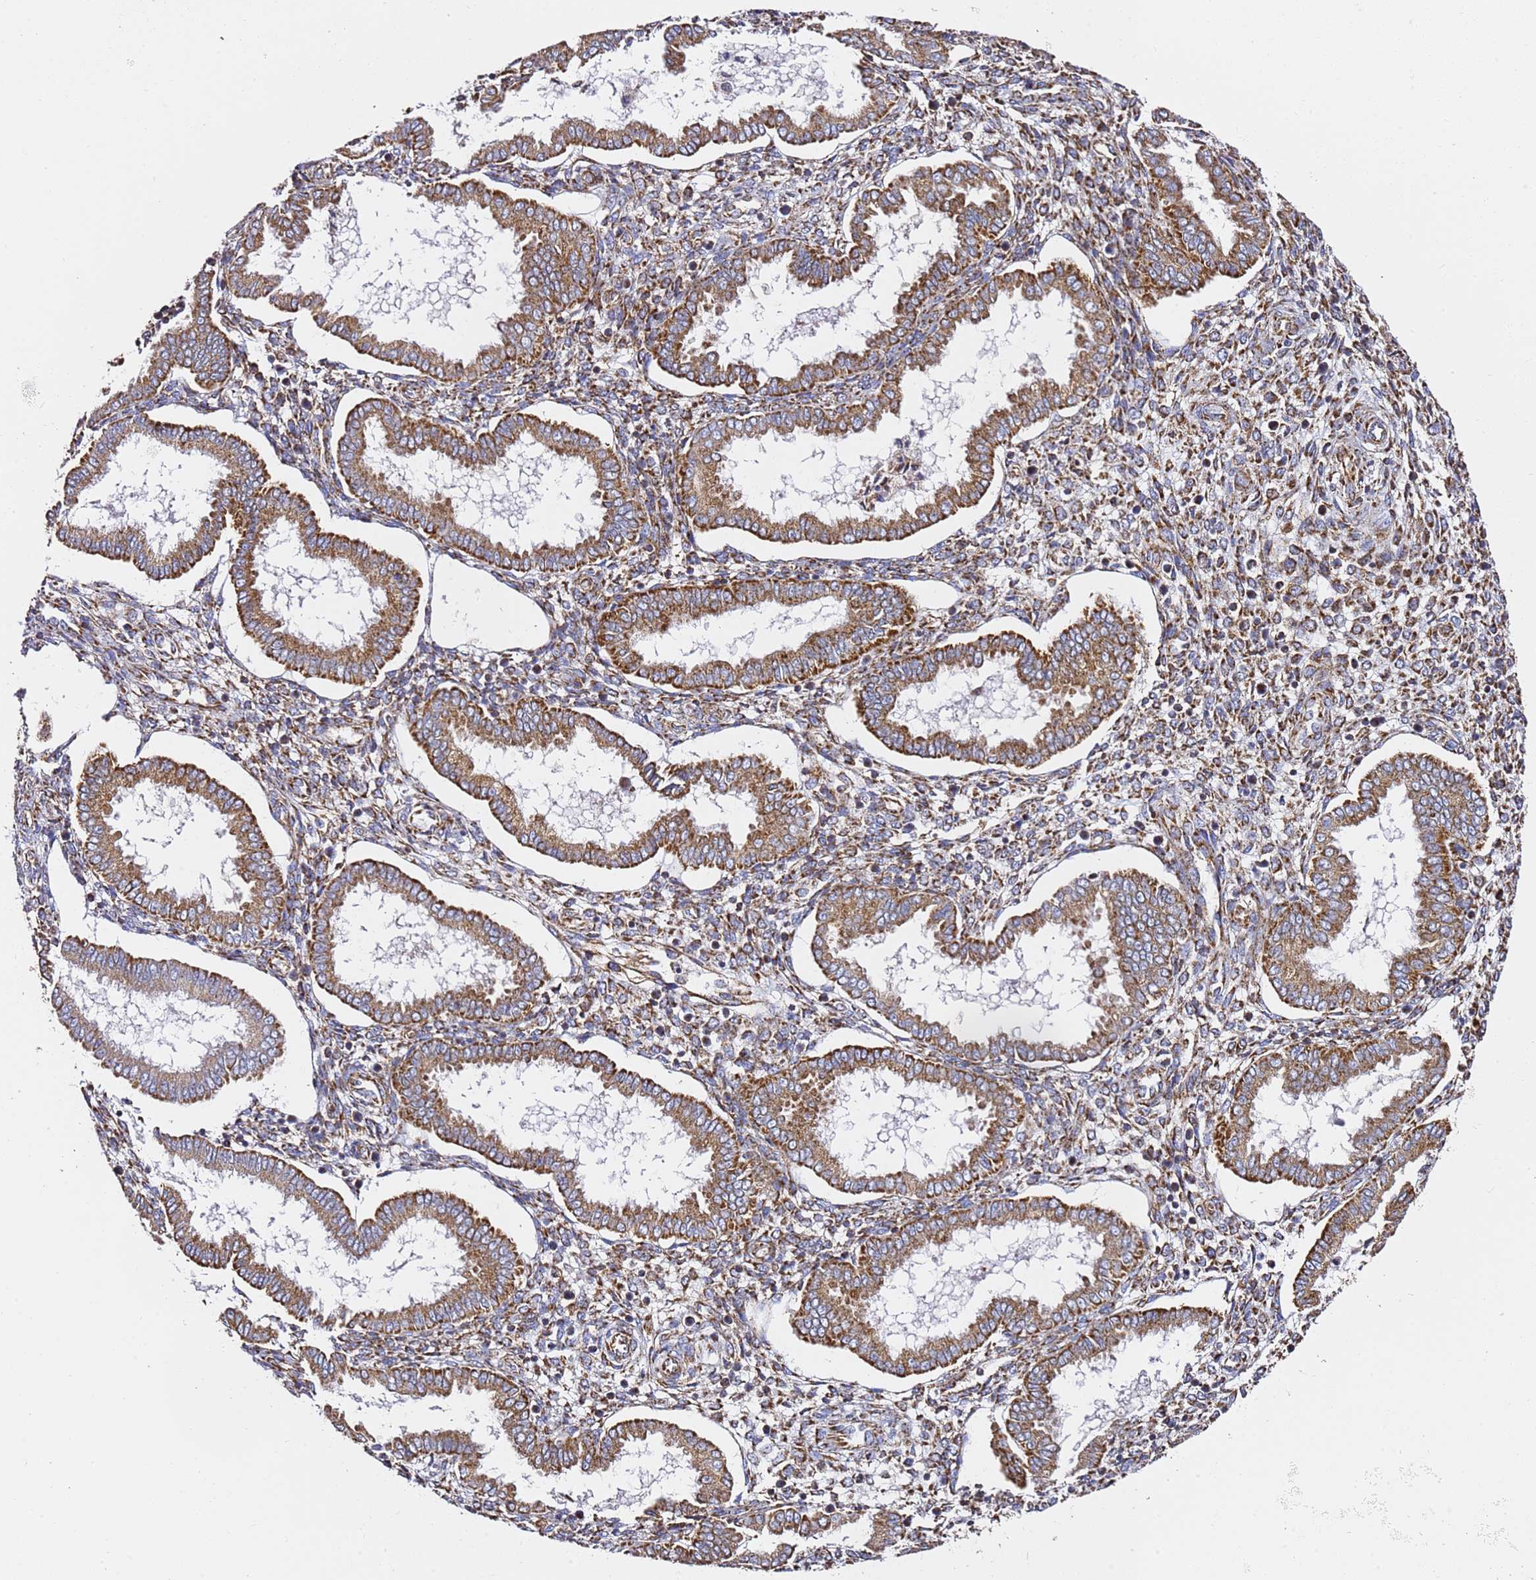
{"staining": {"intensity": "moderate", "quantity": ">75%", "location": "cytoplasmic/membranous"}, "tissue": "endometrium", "cell_type": "Cells in endometrial stroma", "image_type": "normal", "snomed": [{"axis": "morphology", "description": "Normal tissue, NOS"}, {"axis": "topography", "description": "Endometrium"}], "caption": "About >75% of cells in endometrial stroma in normal endometrium demonstrate moderate cytoplasmic/membranous protein positivity as visualized by brown immunohistochemical staining.", "gene": "NDUFA3", "patient": {"sex": "female", "age": 24}}